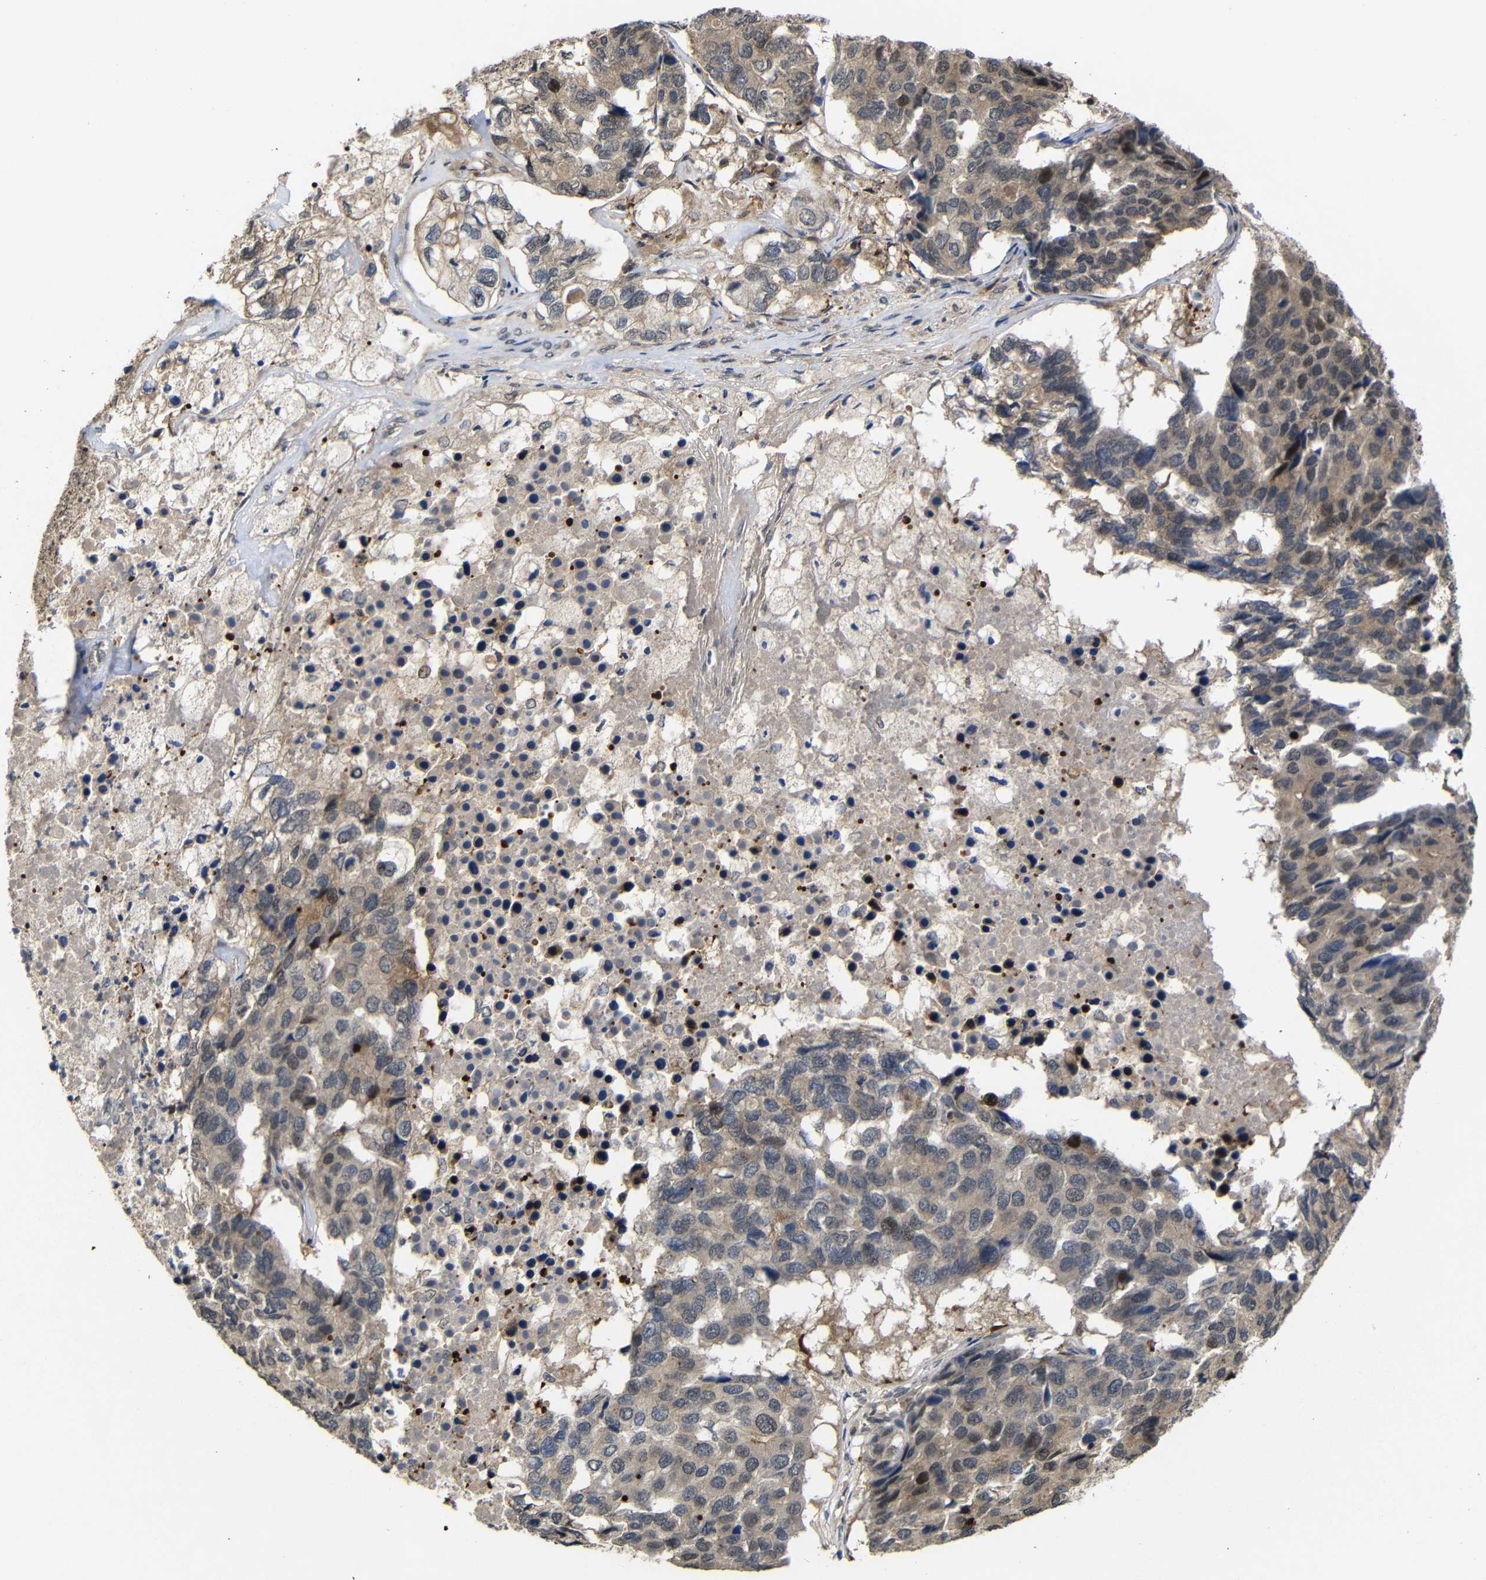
{"staining": {"intensity": "weak", "quantity": ">75%", "location": "cytoplasmic/membranous,nuclear"}, "tissue": "pancreatic cancer", "cell_type": "Tumor cells", "image_type": "cancer", "snomed": [{"axis": "morphology", "description": "Adenocarcinoma, NOS"}, {"axis": "topography", "description": "Pancreas"}], "caption": "Pancreatic adenocarcinoma was stained to show a protein in brown. There is low levels of weak cytoplasmic/membranous and nuclear expression in approximately >75% of tumor cells.", "gene": "ATG12", "patient": {"sex": "male", "age": 50}}